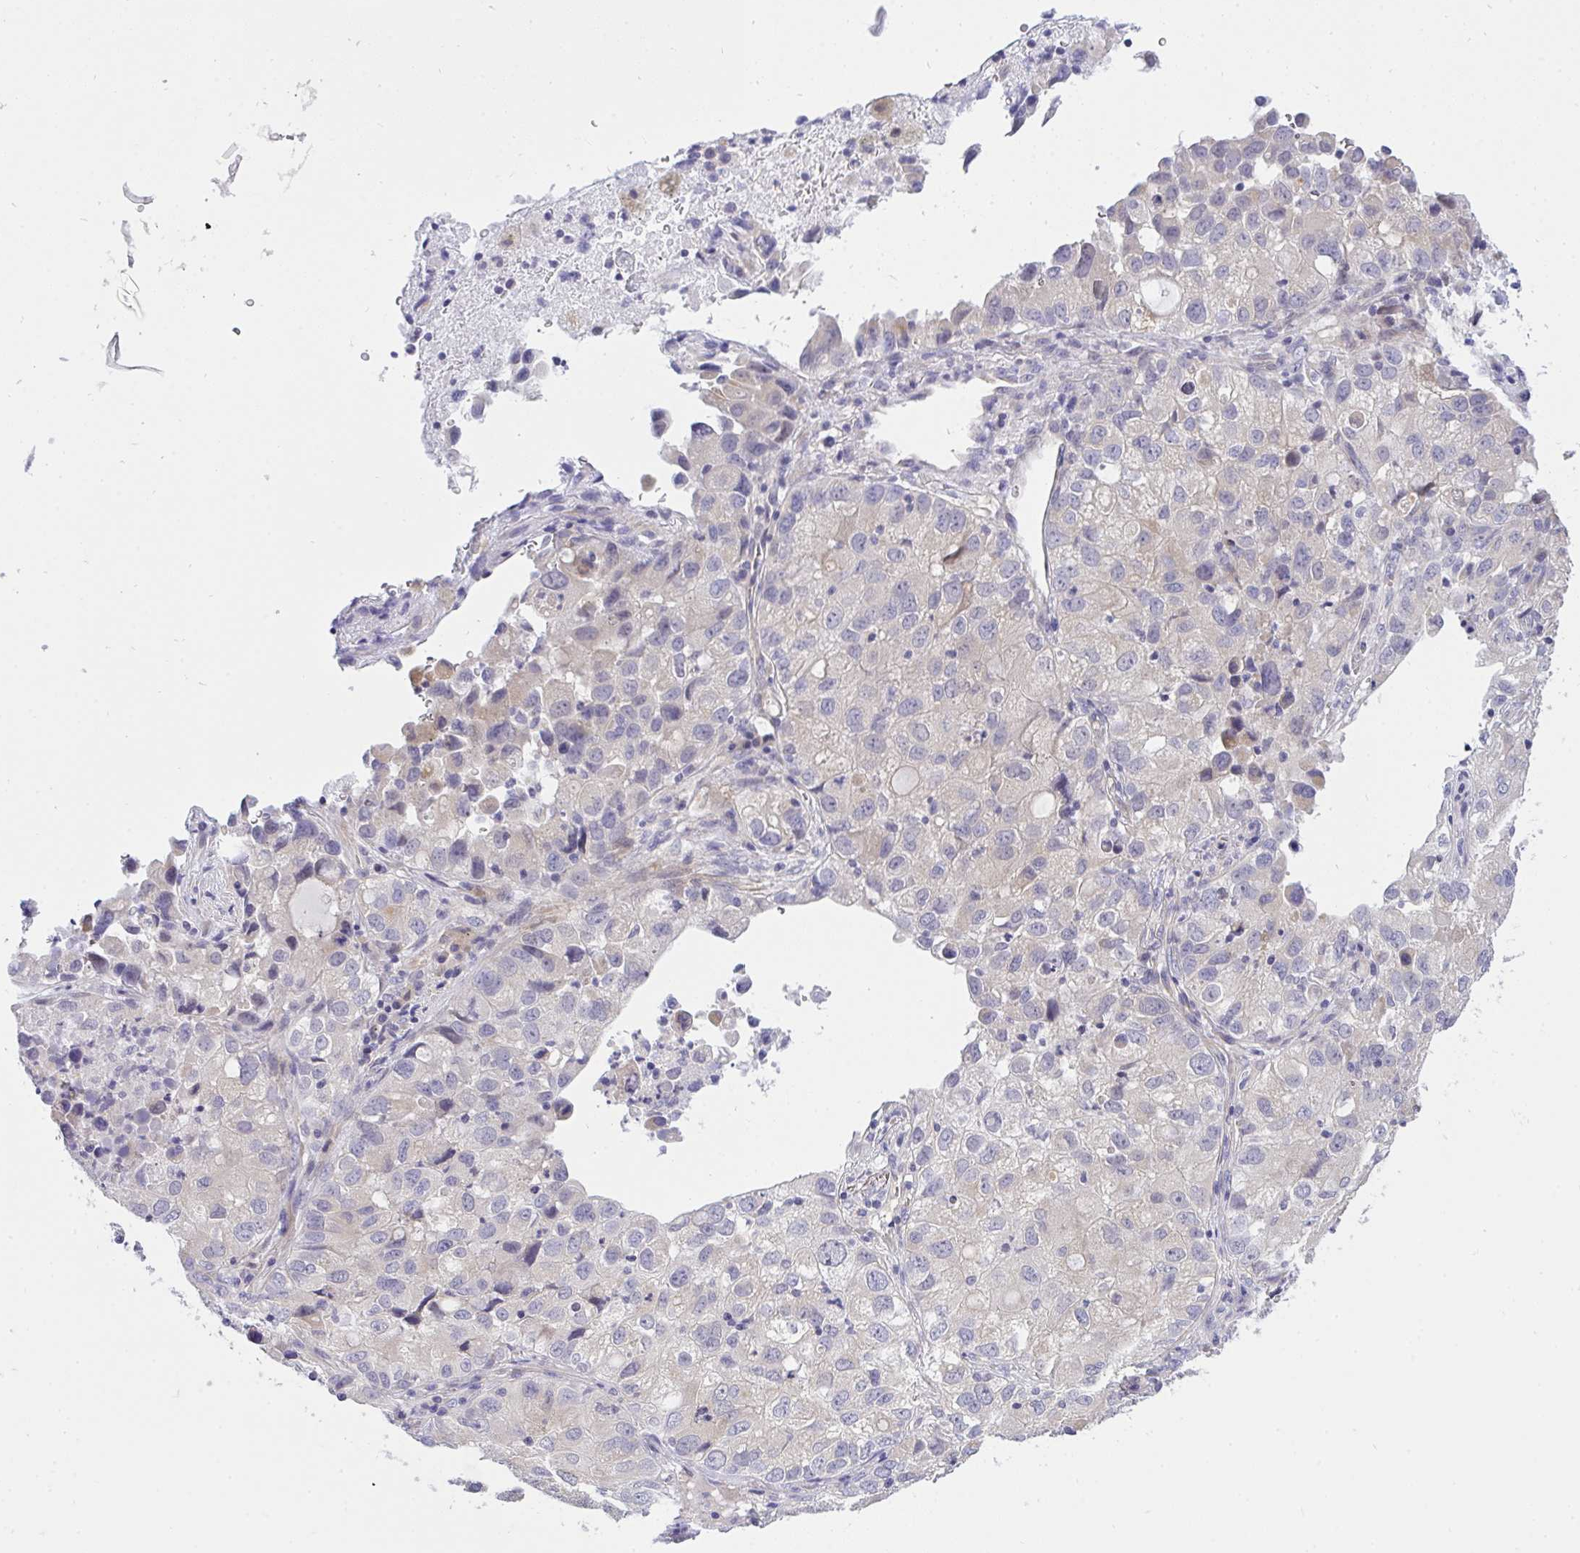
{"staining": {"intensity": "weak", "quantity": "25%-75%", "location": "cytoplasmic/membranous"}, "tissue": "lung cancer", "cell_type": "Tumor cells", "image_type": "cancer", "snomed": [{"axis": "morphology", "description": "Normal morphology"}, {"axis": "morphology", "description": "Adenocarcinoma, NOS"}, {"axis": "topography", "description": "Lymph node"}, {"axis": "topography", "description": "Lung"}], "caption": "There is low levels of weak cytoplasmic/membranous positivity in tumor cells of lung cancer, as demonstrated by immunohistochemical staining (brown color).", "gene": "C19orf54", "patient": {"sex": "female", "age": 51}}